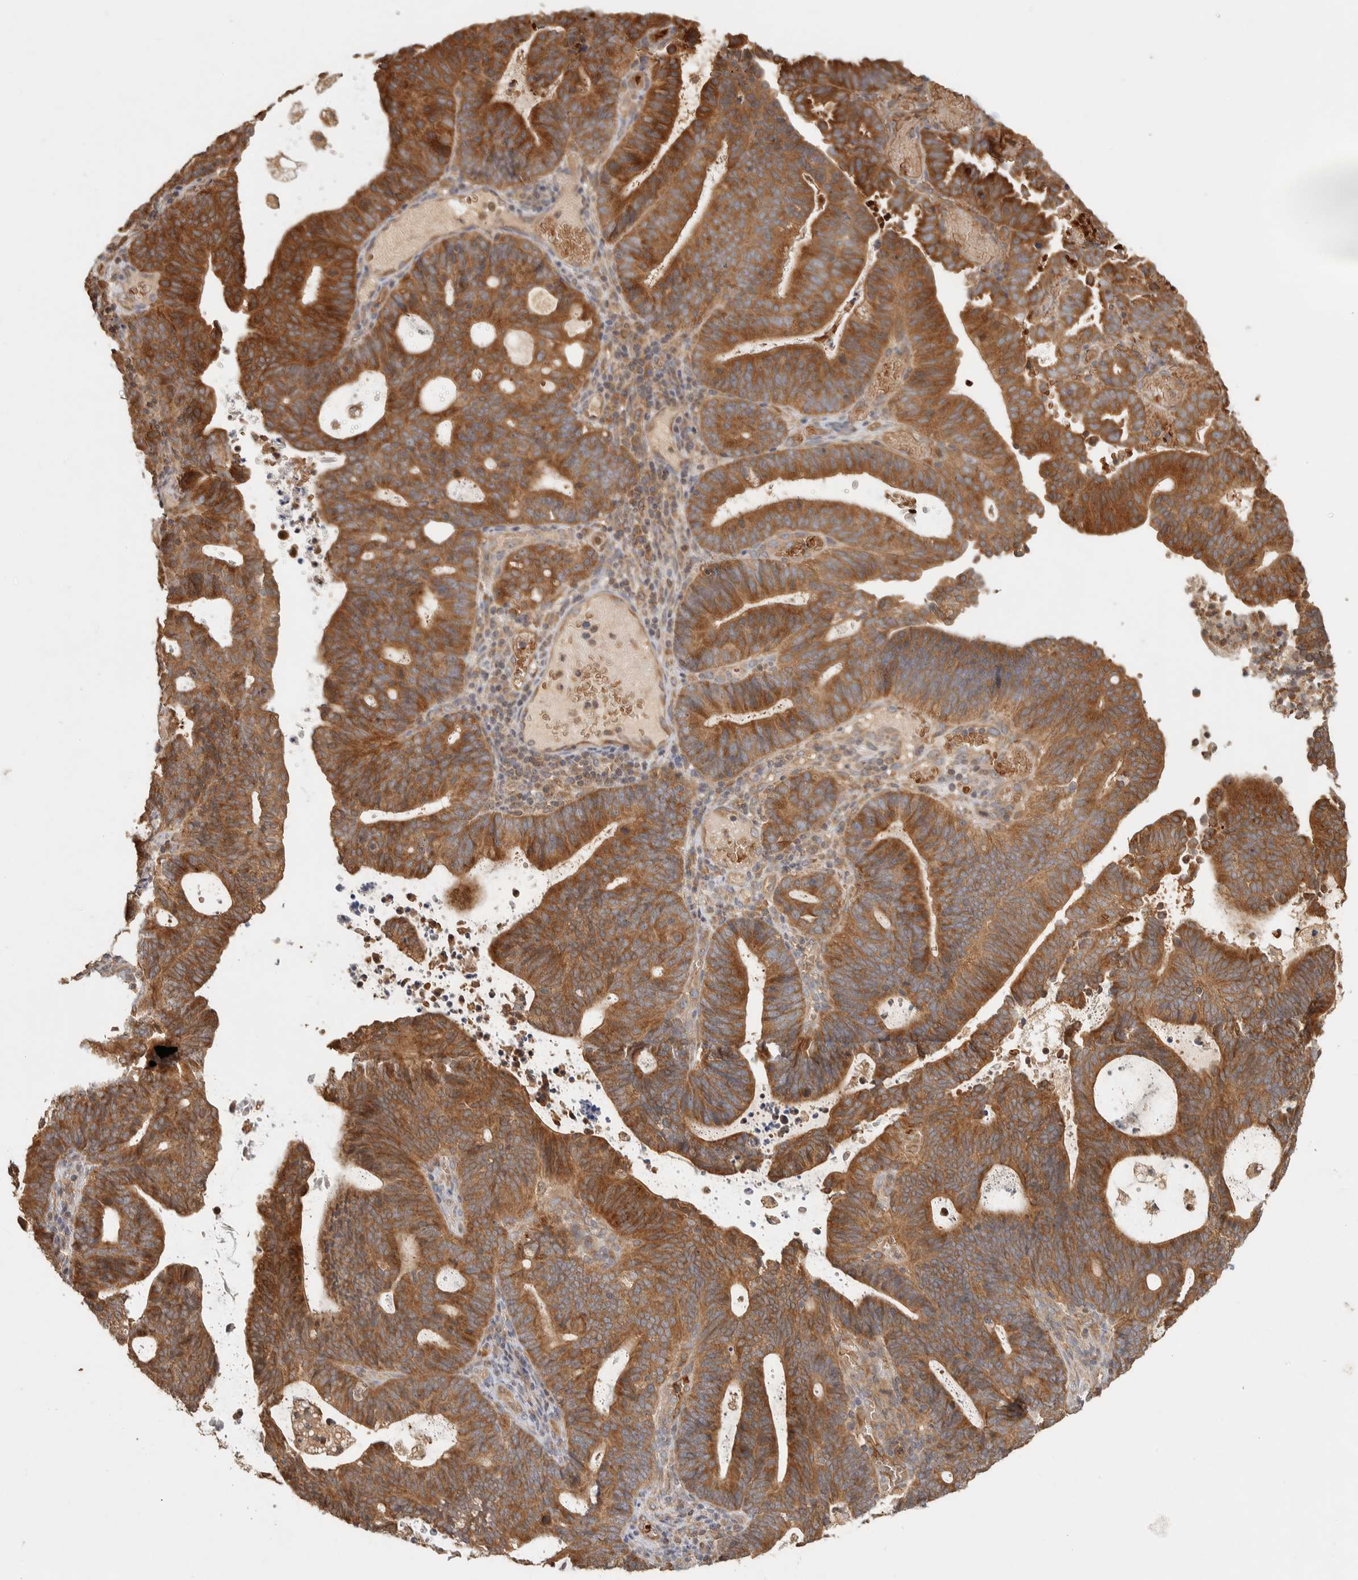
{"staining": {"intensity": "strong", "quantity": ">75%", "location": "cytoplasmic/membranous"}, "tissue": "endometrial cancer", "cell_type": "Tumor cells", "image_type": "cancer", "snomed": [{"axis": "morphology", "description": "Adenocarcinoma, NOS"}, {"axis": "topography", "description": "Uterus"}], "caption": "About >75% of tumor cells in endometrial cancer (adenocarcinoma) display strong cytoplasmic/membranous protein expression as visualized by brown immunohistochemical staining.", "gene": "TTI2", "patient": {"sex": "female", "age": 83}}